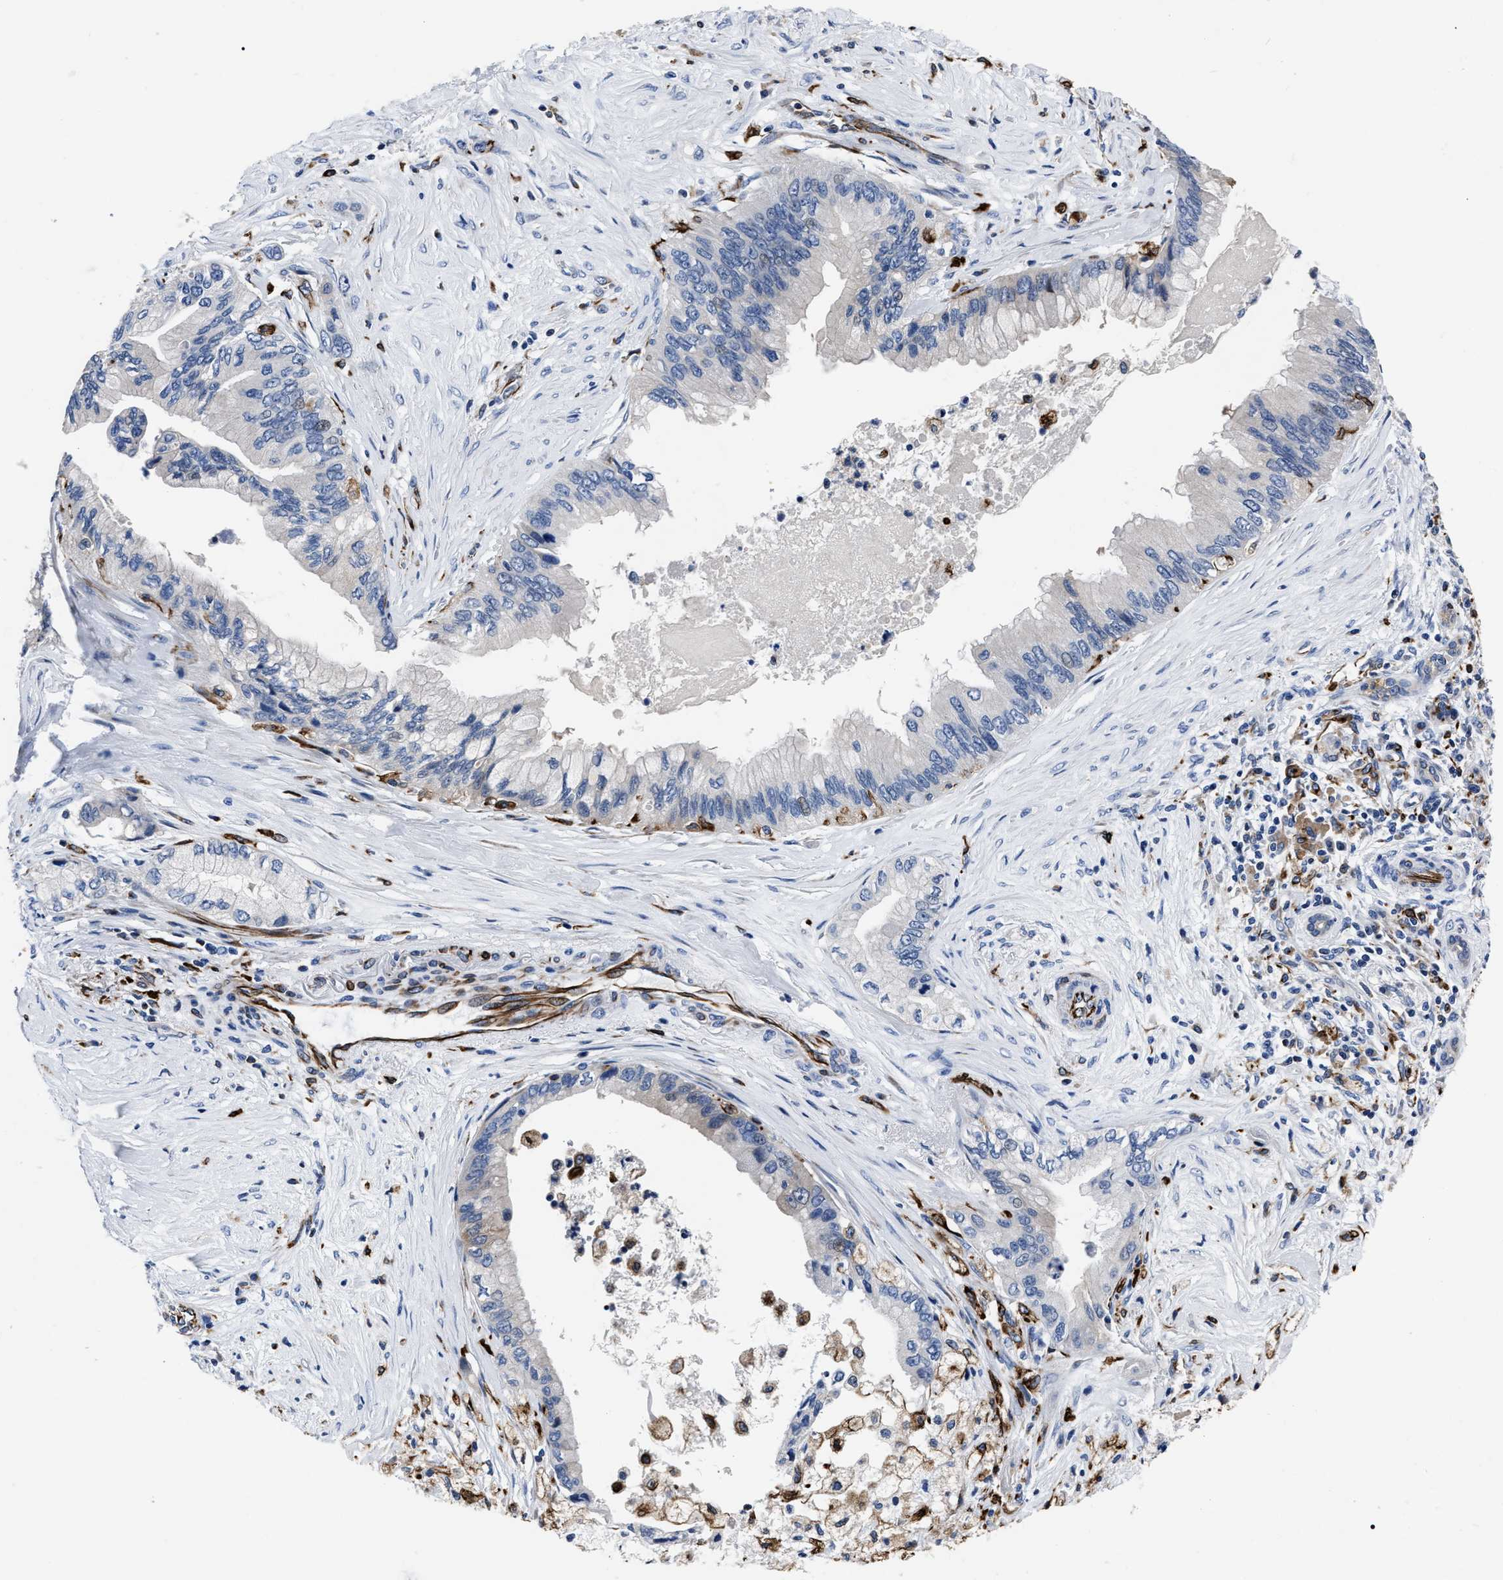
{"staining": {"intensity": "negative", "quantity": "none", "location": "none"}, "tissue": "pancreatic cancer", "cell_type": "Tumor cells", "image_type": "cancer", "snomed": [{"axis": "morphology", "description": "Adenocarcinoma, NOS"}, {"axis": "topography", "description": "Pancreas"}], "caption": "The IHC micrograph has no significant expression in tumor cells of pancreatic cancer tissue.", "gene": "OR10G3", "patient": {"sex": "female", "age": 73}}